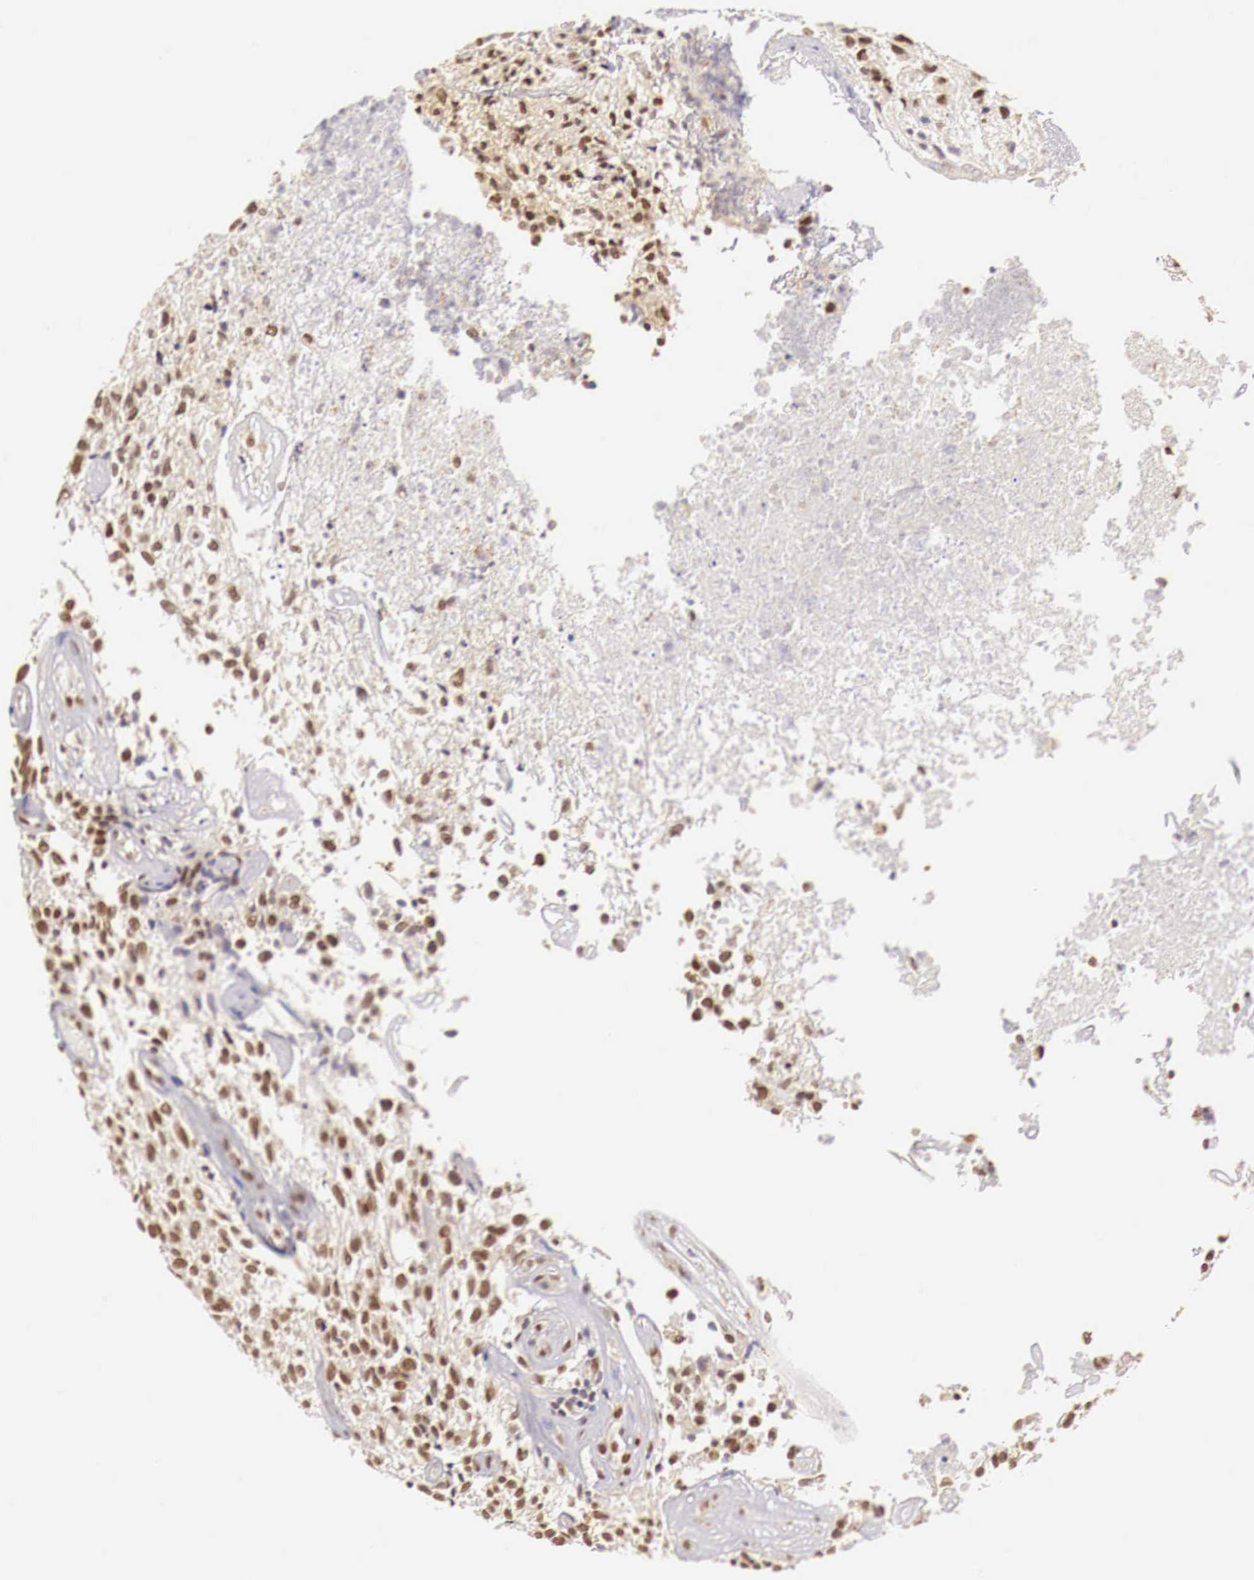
{"staining": {"intensity": "moderate", "quantity": ">75%", "location": "cytoplasmic/membranous,nuclear"}, "tissue": "glioma", "cell_type": "Tumor cells", "image_type": "cancer", "snomed": [{"axis": "morphology", "description": "Glioma, malignant, High grade"}, {"axis": "topography", "description": "Brain"}], "caption": "The micrograph displays a brown stain indicating the presence of a protein in the cytoplasmic/membranous and nuclear of tumor cells in malignant glioma (high-grade). (DAB (3,3'-diaminobenzidine) = brown stain, brightfield microscopy at high magnification).", "gene": "GPKOW", "patient": {"sex": "male", "age": 77}}